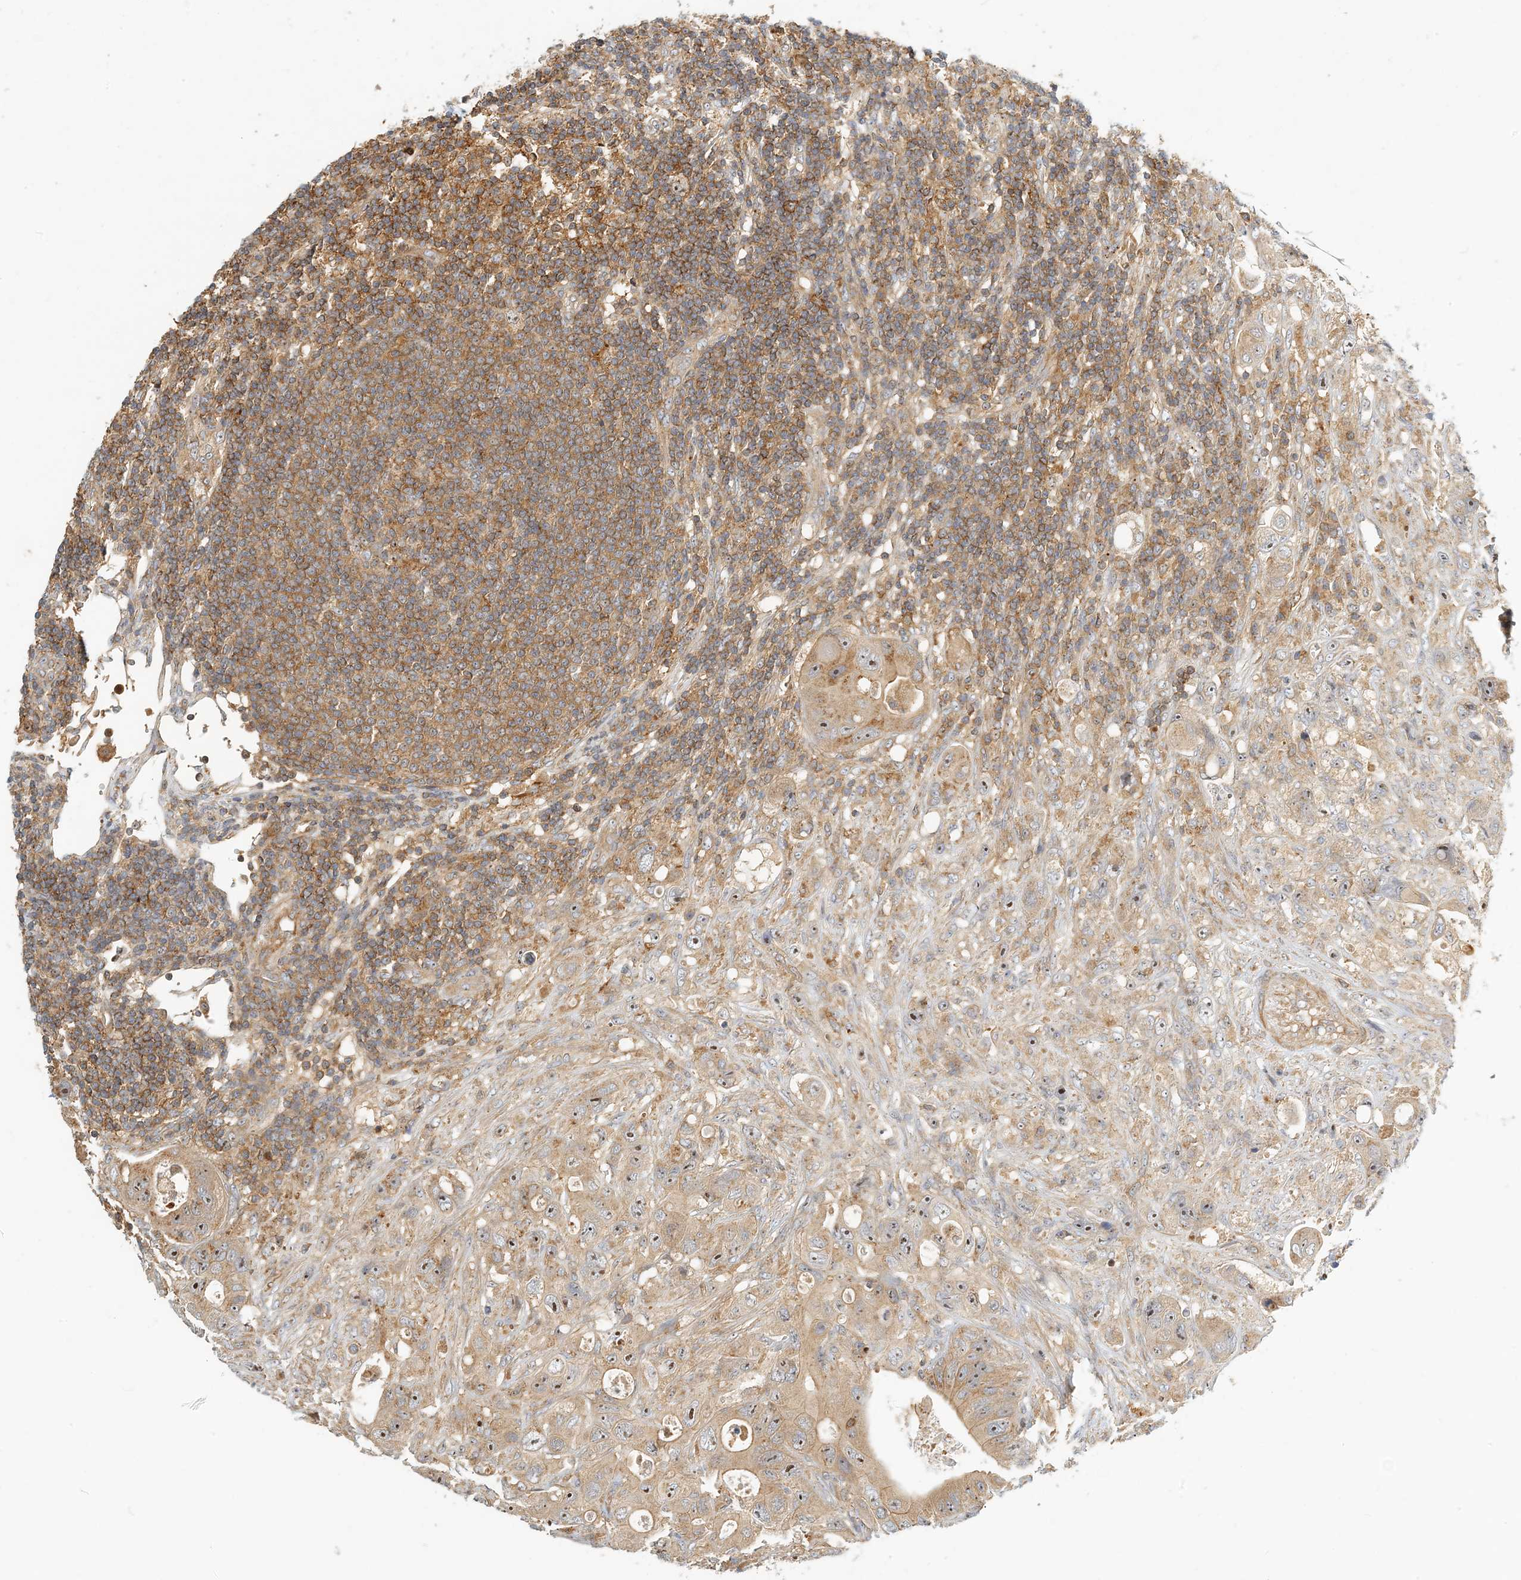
{"staining": {"intensity": "moderate", "quantity": ">75%", "location": "cytoplasmic/membranous,nuclear"}, "tissue": "colorectal cancer", "cell_type": "Tumor cells", "image_type": "cancer", "snomed": [{"axis": "morphology", "description": "Adenocarcinoma, NOS"}, {"axis": "topography", "description": "Colon"}], "caption": "Protein expression by IHC shows moderate cytoplasmic/membranous and nuclear staining in about >75% of tumor cells in colorectal cancer (adenocarcinoma).", "gene": "COLEC11", "patient": {"sex": "female", "age": 46}}